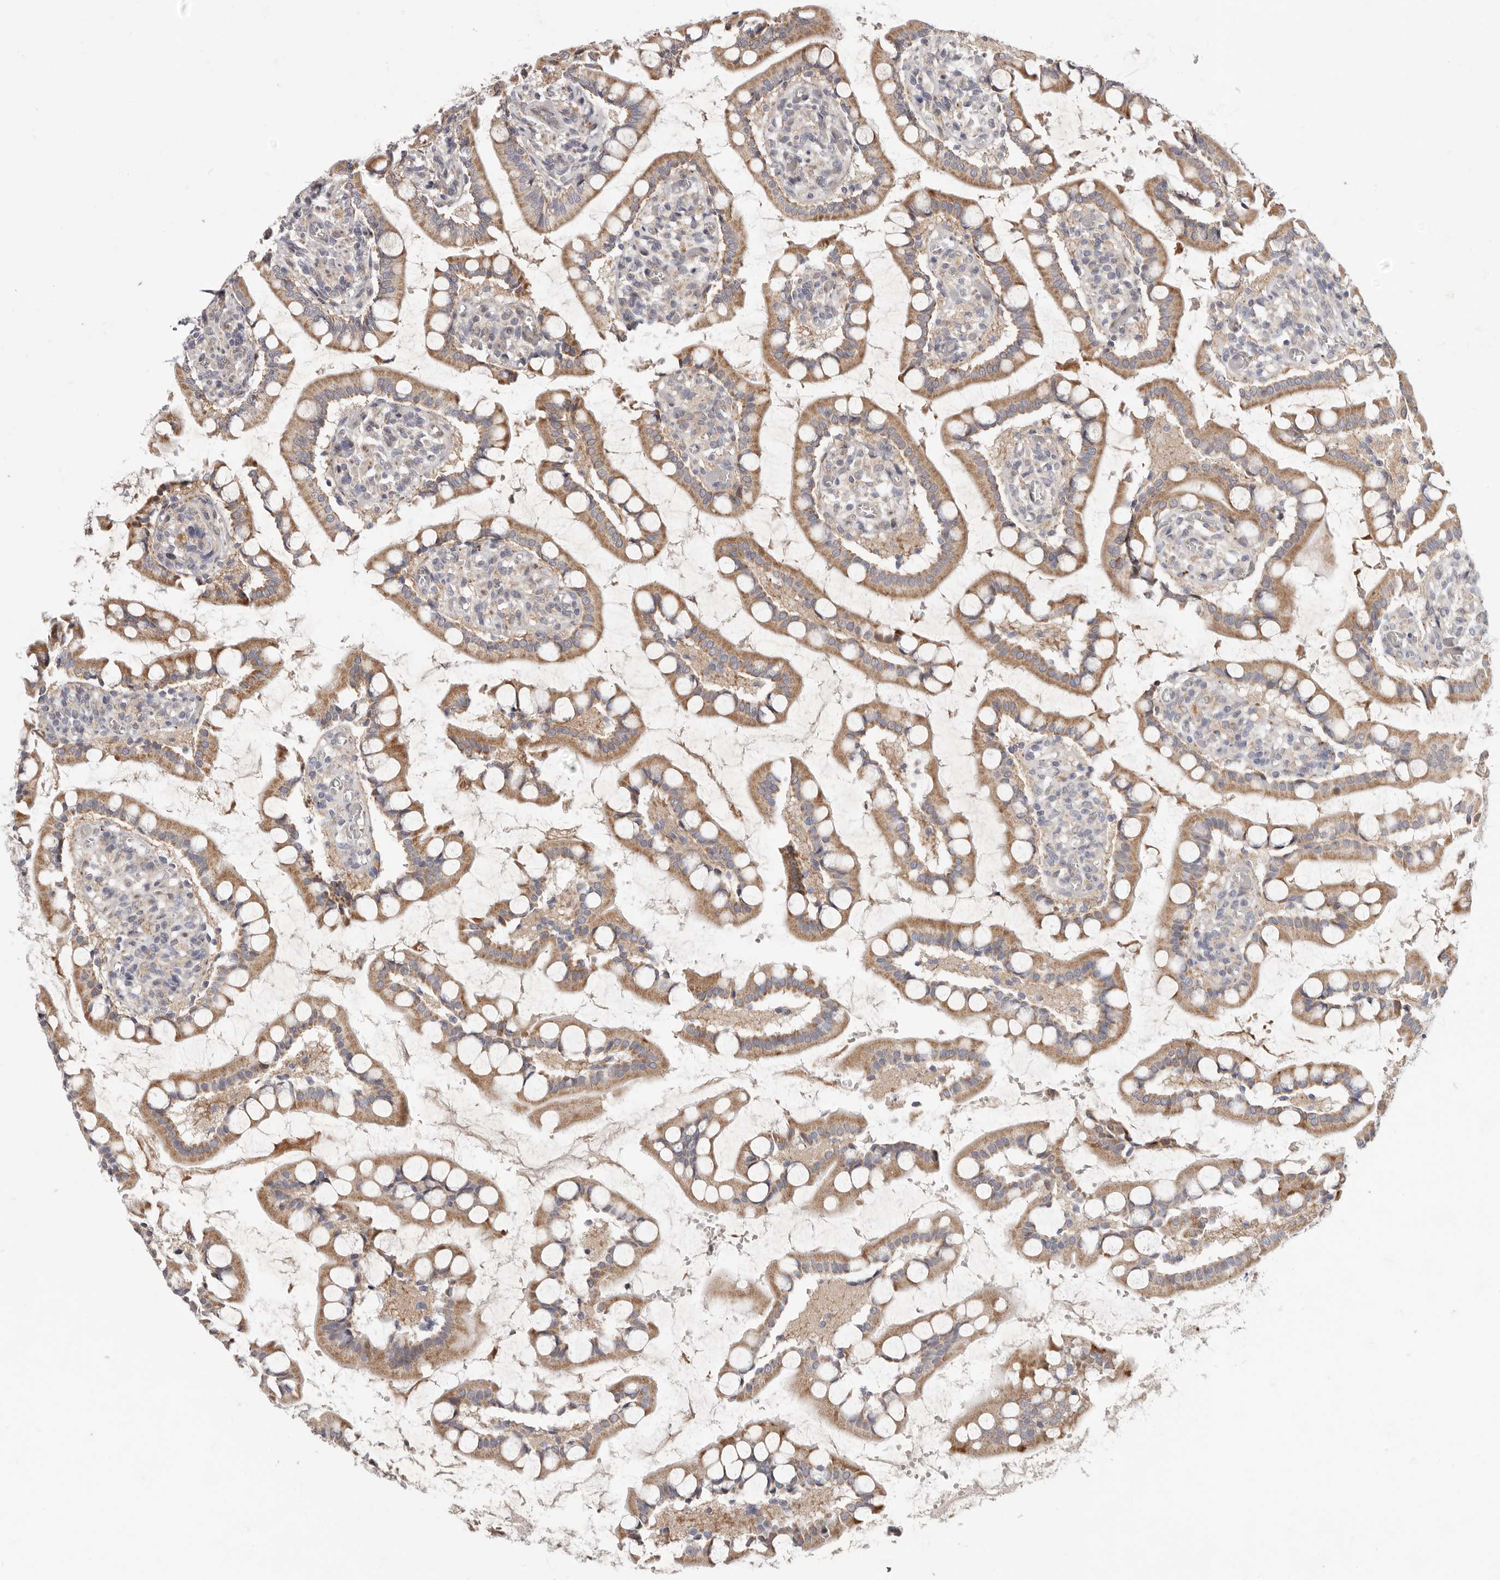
{"staining": {"intensity": "moderate", "quantity": ">75%", "location": "cytoplasmic/membranous"}, "tissue": "small intestine", "cell_type": "Glandular cells", "image_type": "normal", "snomed": [{"axis": "morphology", "description": "Normal tissue, NOS"}, {"axis": "topography", "description": "Small intestine"}], "caption": "This histopathology image exhibits immunohistochemistry (IHC) staining of benign small intestine, with medium moderate cytoplasmic/membranous staining in approximately >75% of glandular cells.", "gene": "TOR3A", "patient": {"sex": "male", "age": 52}}